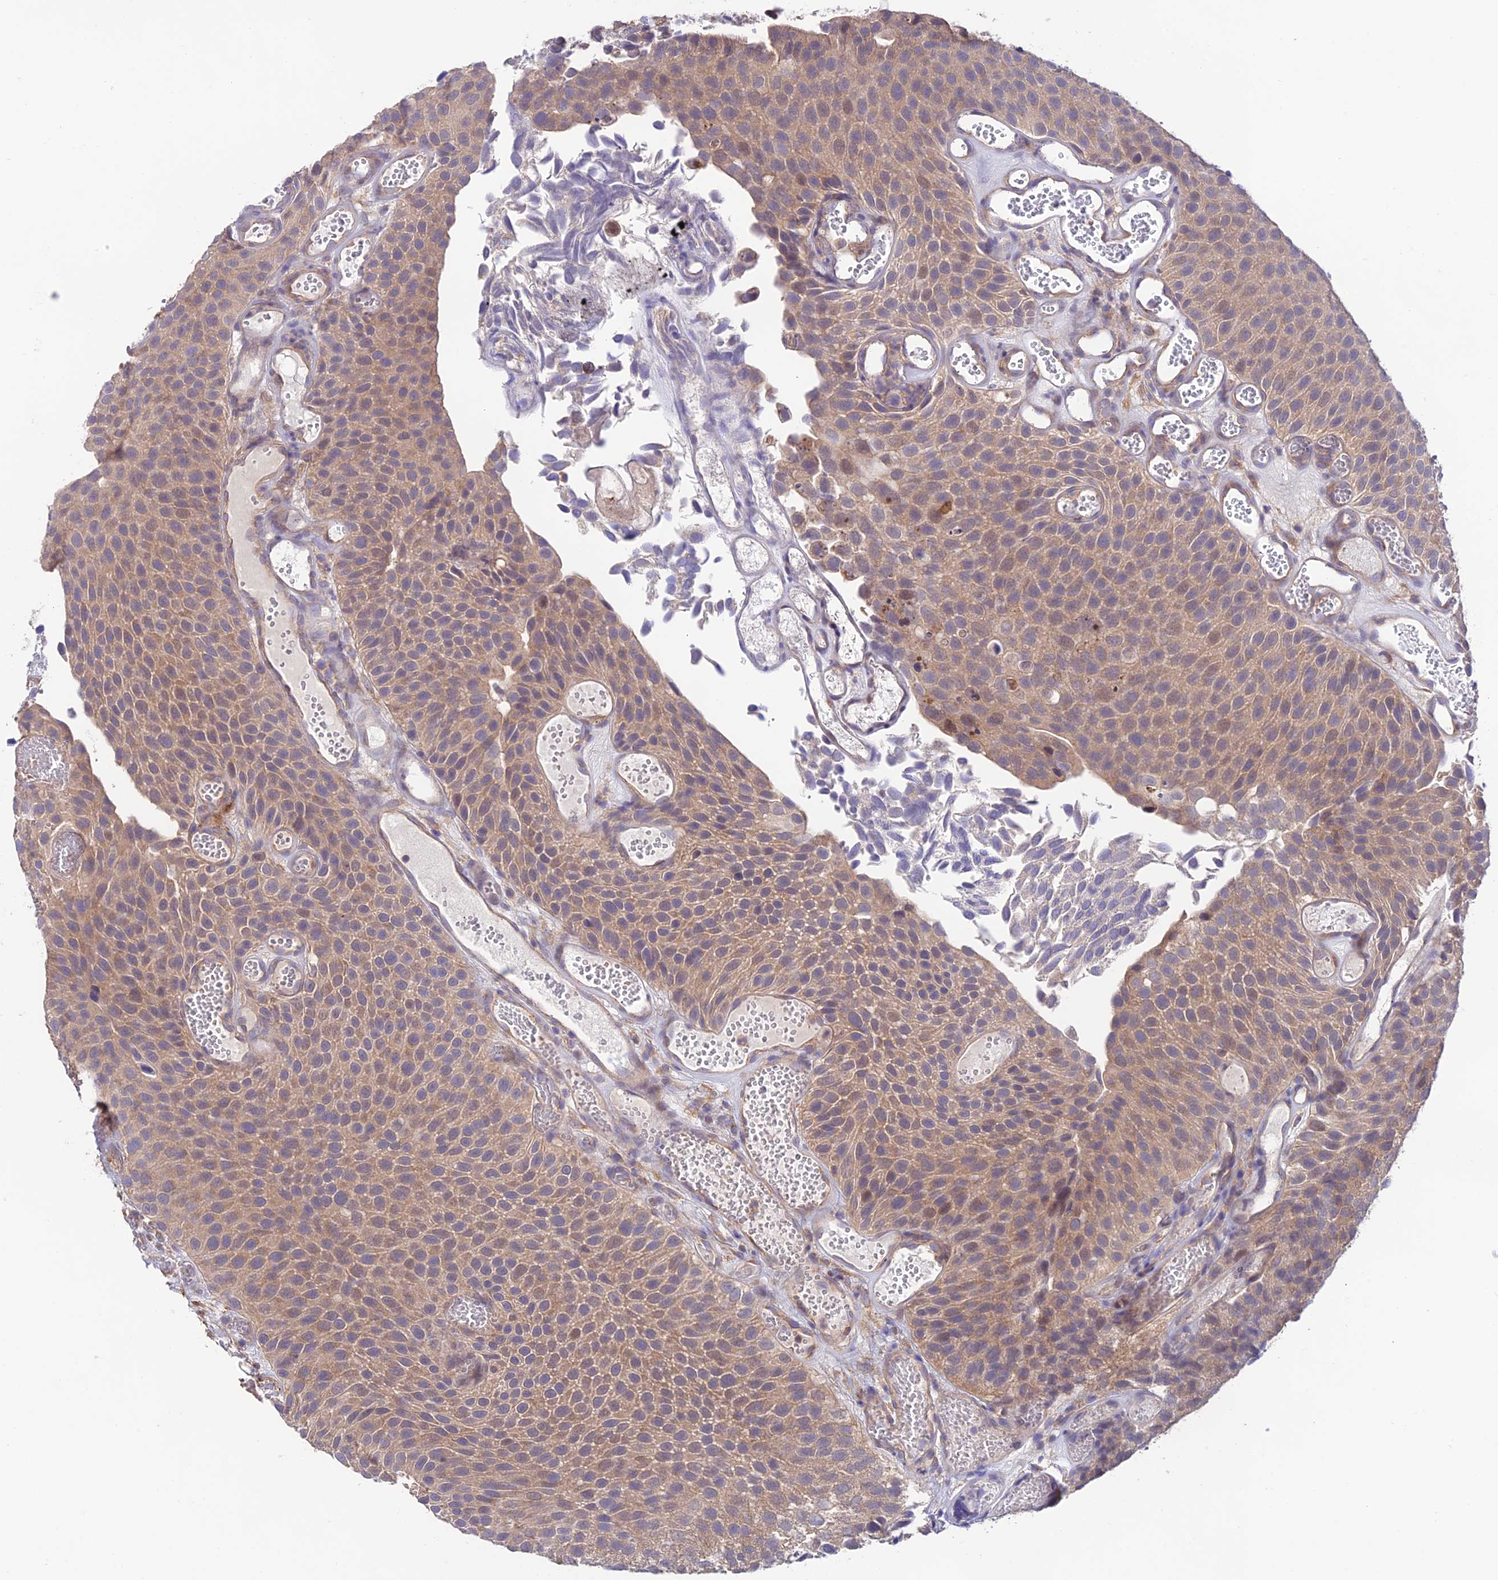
{"staining": {"intensity": "moderate", "quantity": ">75%", "location": "cytoplasmic/membranous"}, "tissue": "urothelial cancer", "cell_type": "Tumor cells", "image_type": "cancer", "snomed": [{"axis": "morphology", "description": "Urothelial carcinoma, Low grade"}, {"axis": "topography", "description": "Urinary bladder"}], "caption": "Protein expression analysis of urothelial cancer shows moderate cytoplasmic/membranous positivity in approximately >75% of tumor cells. The protein of interest is shown in brown color, while the nuclei are stained blue.", "gene": "BRME1", "patient": {"sex": "male", "age": 89}}